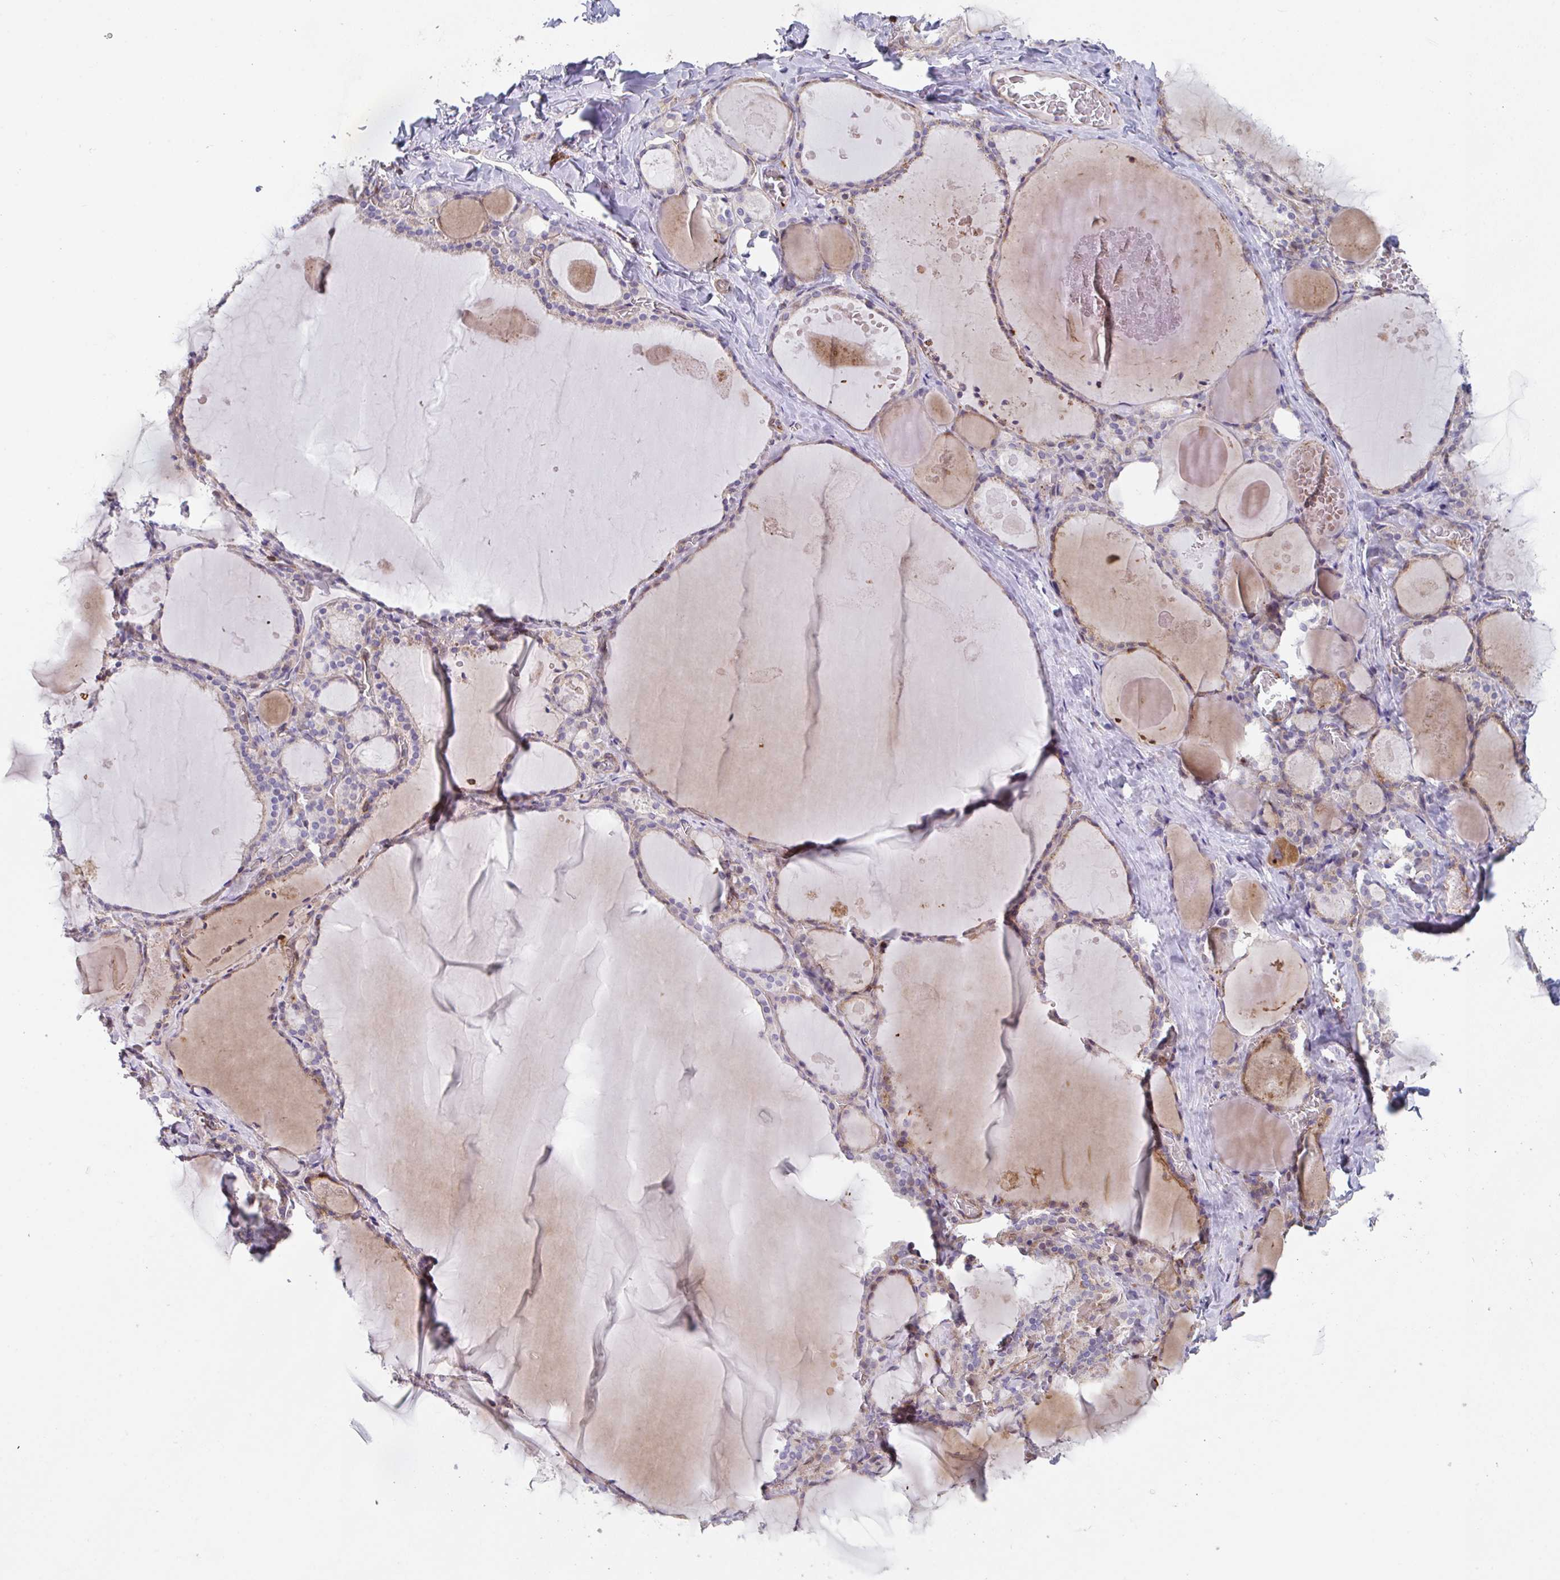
{"staining": {"intensity": "weak", "quantity": "25%-75%", "location": "cytoplasmic/membranous"}, "tissue": "thyroid gland", "cell_type": "Glandular cells", "image_type": "normal", "snomed": [{"axis": "morphology", "description": "Normal tissue, NOS"}, {"axis": "topography", "description": "Thyroid gland"}], "caption": "Immunohistochemical staining of unremarkable thyroid gland exhibits low levels of weak cytoplasmic/membranous staining in about 25%-75% of glandular cells. (DAB (3,3'-diaminobenzidine) = brown stain, brightfield microscopy at high magnification).", "gene": "FZD2", "patient": {"sex": "male", "age": 56}}